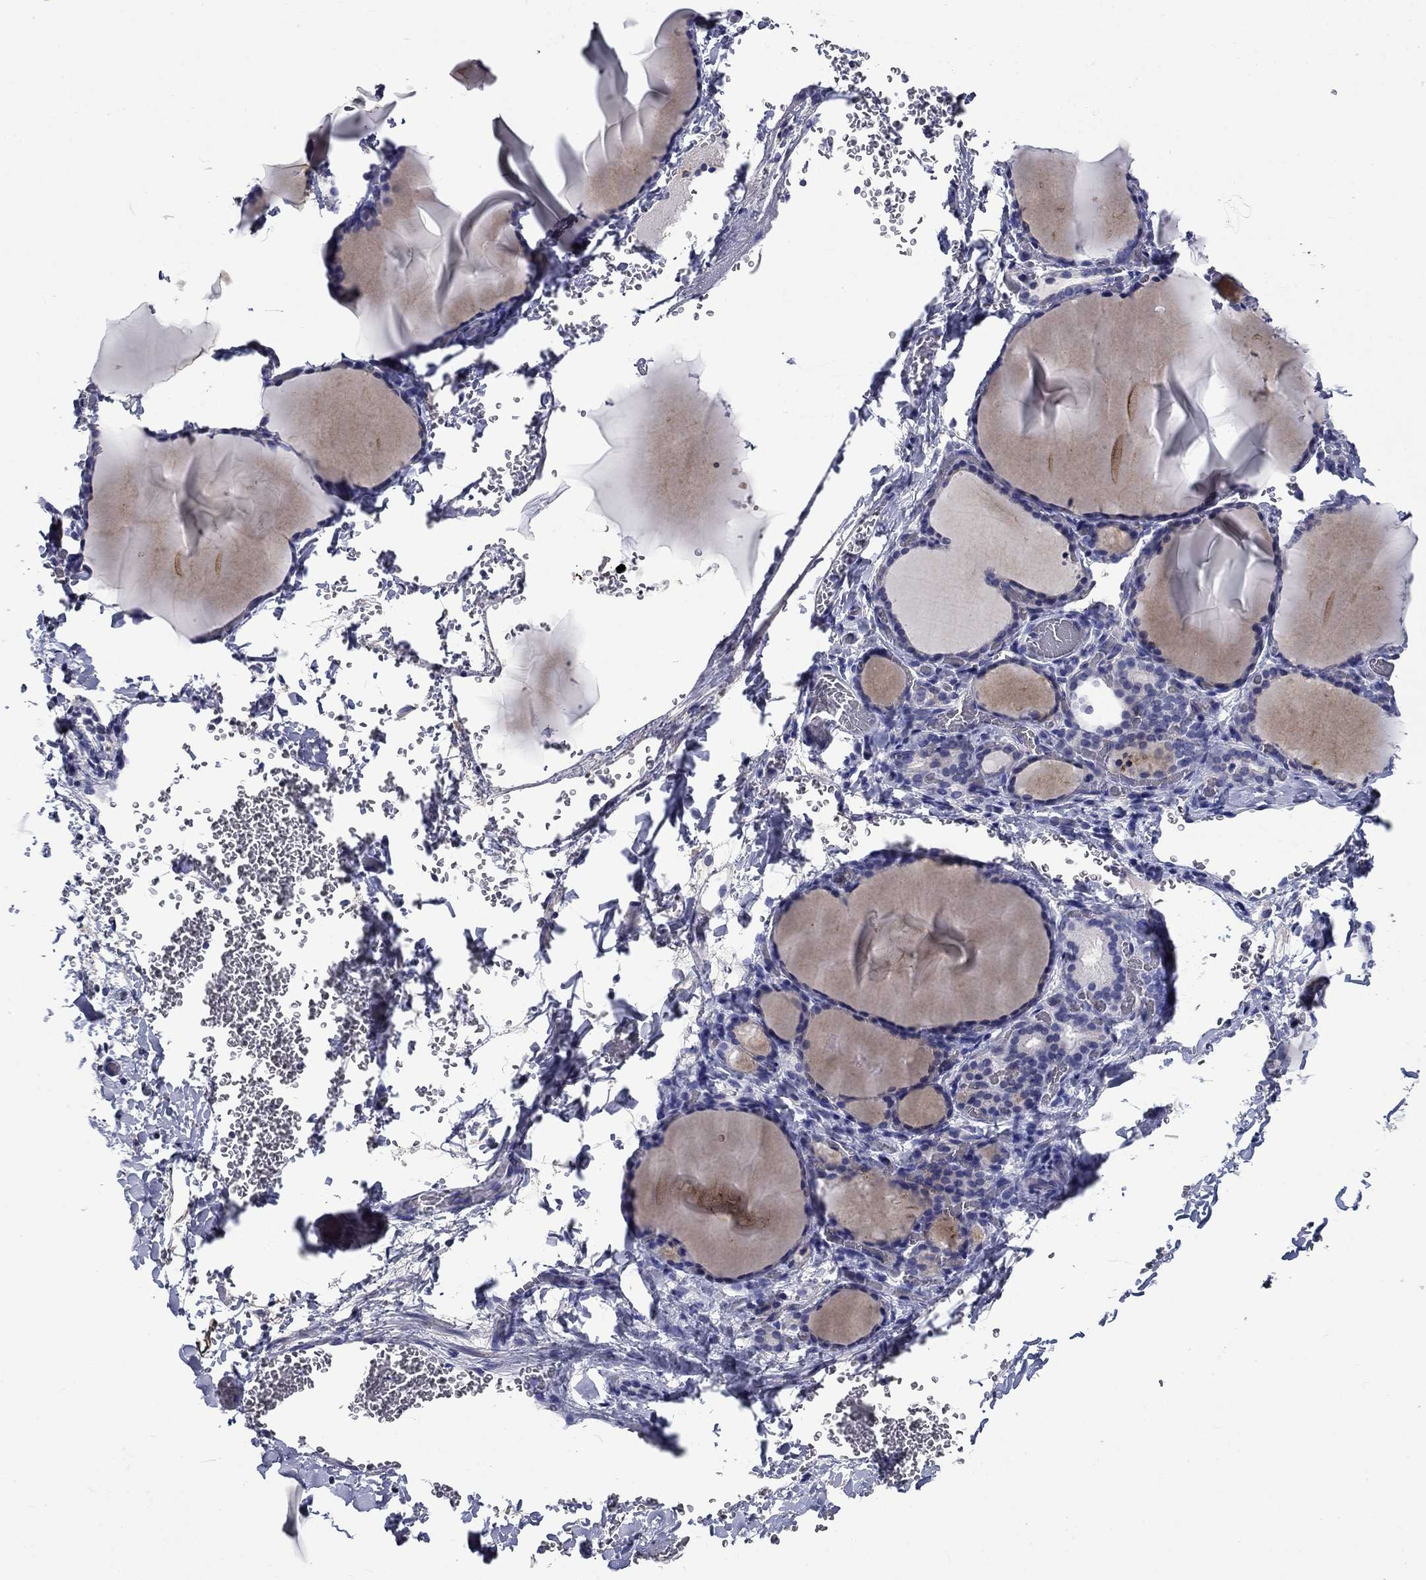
{"staining": {"intensity": "negative", "quantity": "none", "location": "none"}, "tissue": "thyroid gland", "cell_type": "Glandular cells", "image_type": "normal", "snomed": [{"axis": "morphology", "description": "Normal tissue, NOS"}, {"axis": "morphology", "description": "Hyperplasia, NOS"}, {"axis": "topography", "description": "Thyroid gland"}], "caption": "DAB (3,3'-diaminobenzidine) immunohistochemical staining of normal thyroid gland displays no significant staining in glandular cells.", "gene": "CNDP1", "patient": {"sex": "female", "age": 27}}